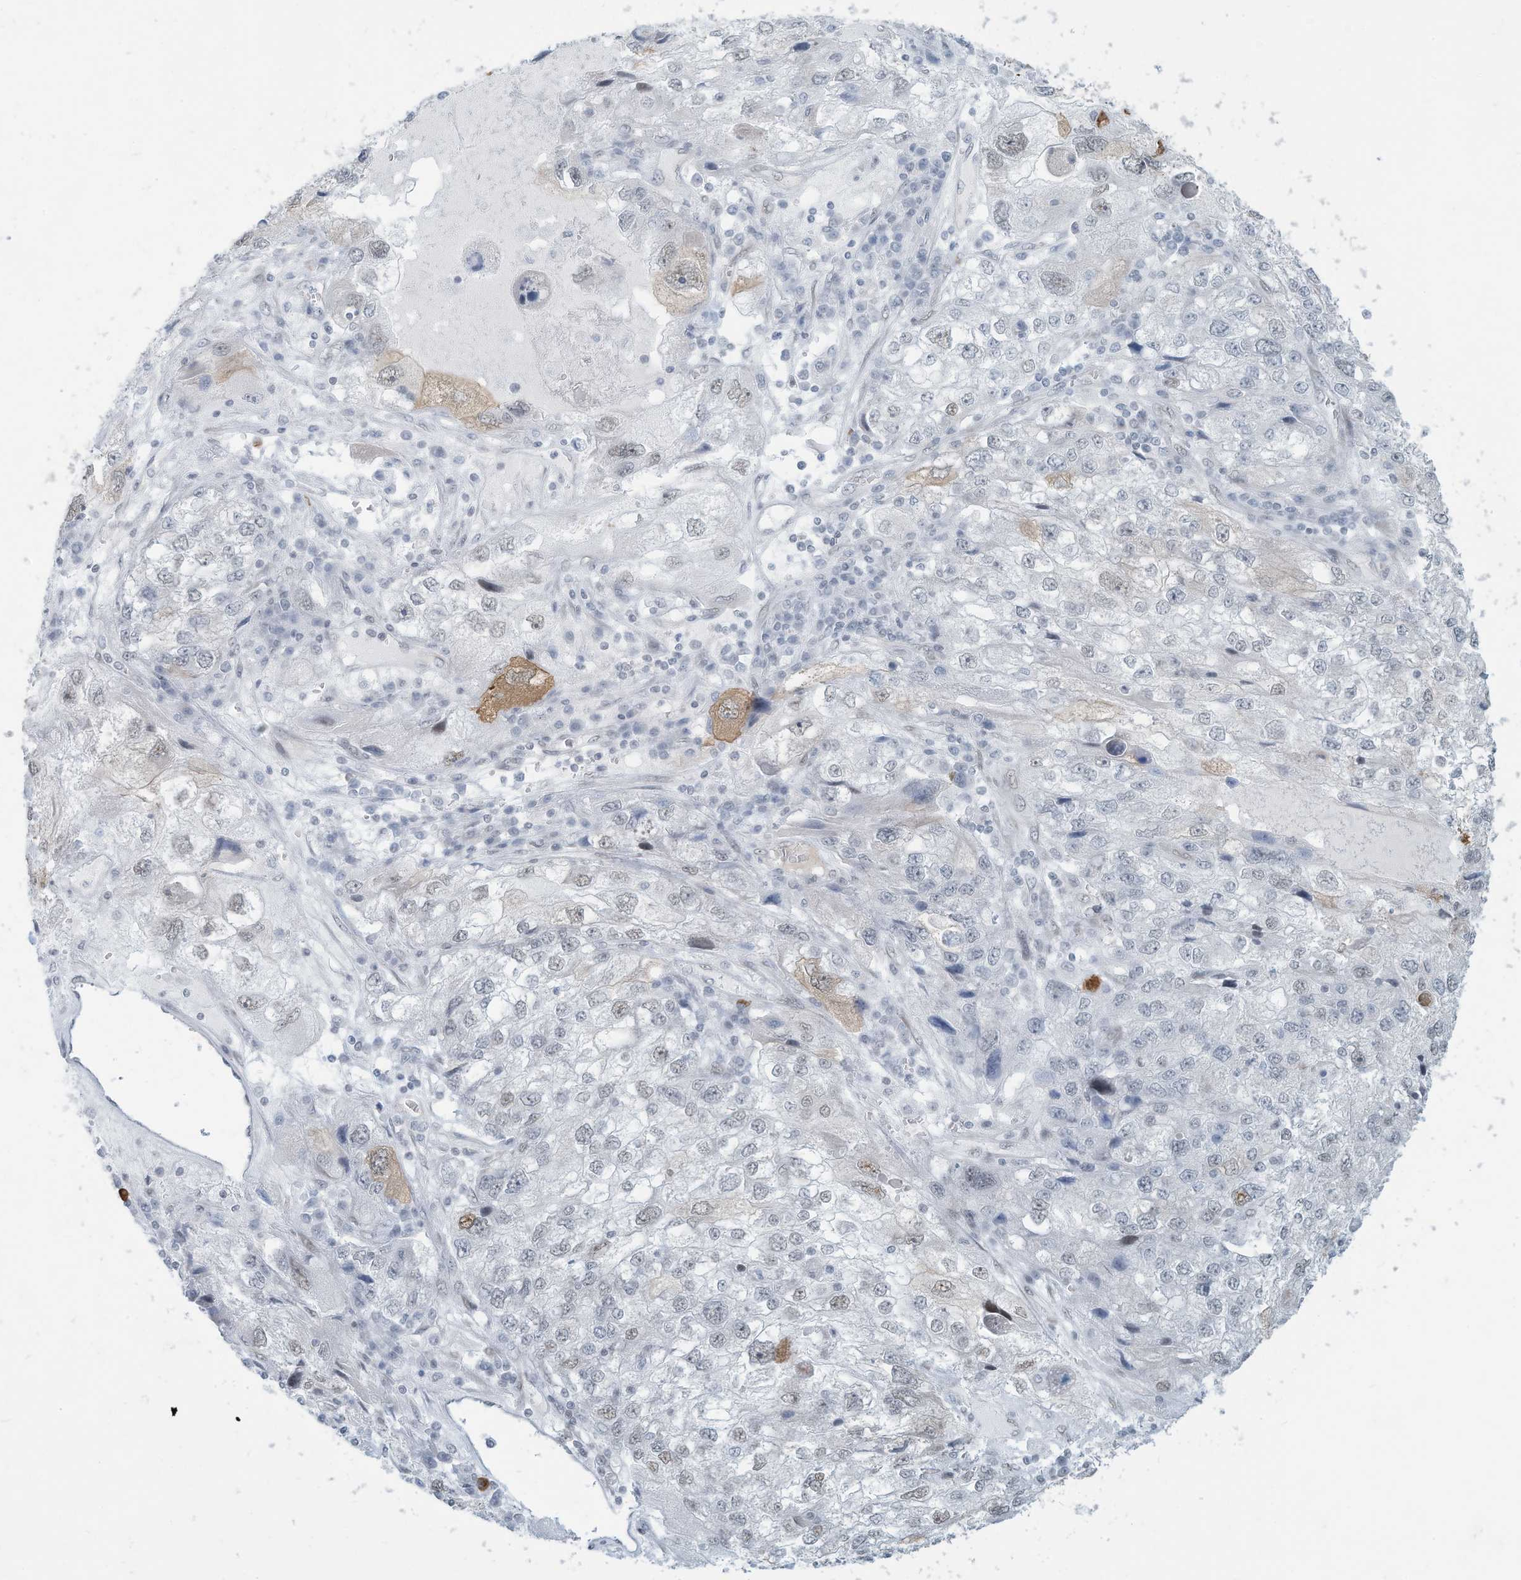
{"staining": {"intensity": "negative", "quantity": "none", "location": "none"}, "tissue": "endometrial cancer", "cell_type": "Tumor cells", "image_type": "cancer", "snomed": [{"axis": "morphology", "description": "Adenocarcinoma, NOS"}, {"axis": "topography", "description": "Endometrium"}], "caption": "Immunohistochemistry (IHC) of endometrial cancer (adenocarcinoma) exhibits no staining in tumor cells. (Stains: DAB (3,3'-diaminobenzidine) IHC with hematoxylin counter stain, Microscopy: brightfield microscopy at high magnification).", "gene": "SARNP", "patient": {"sex": "female", "age": 49}}